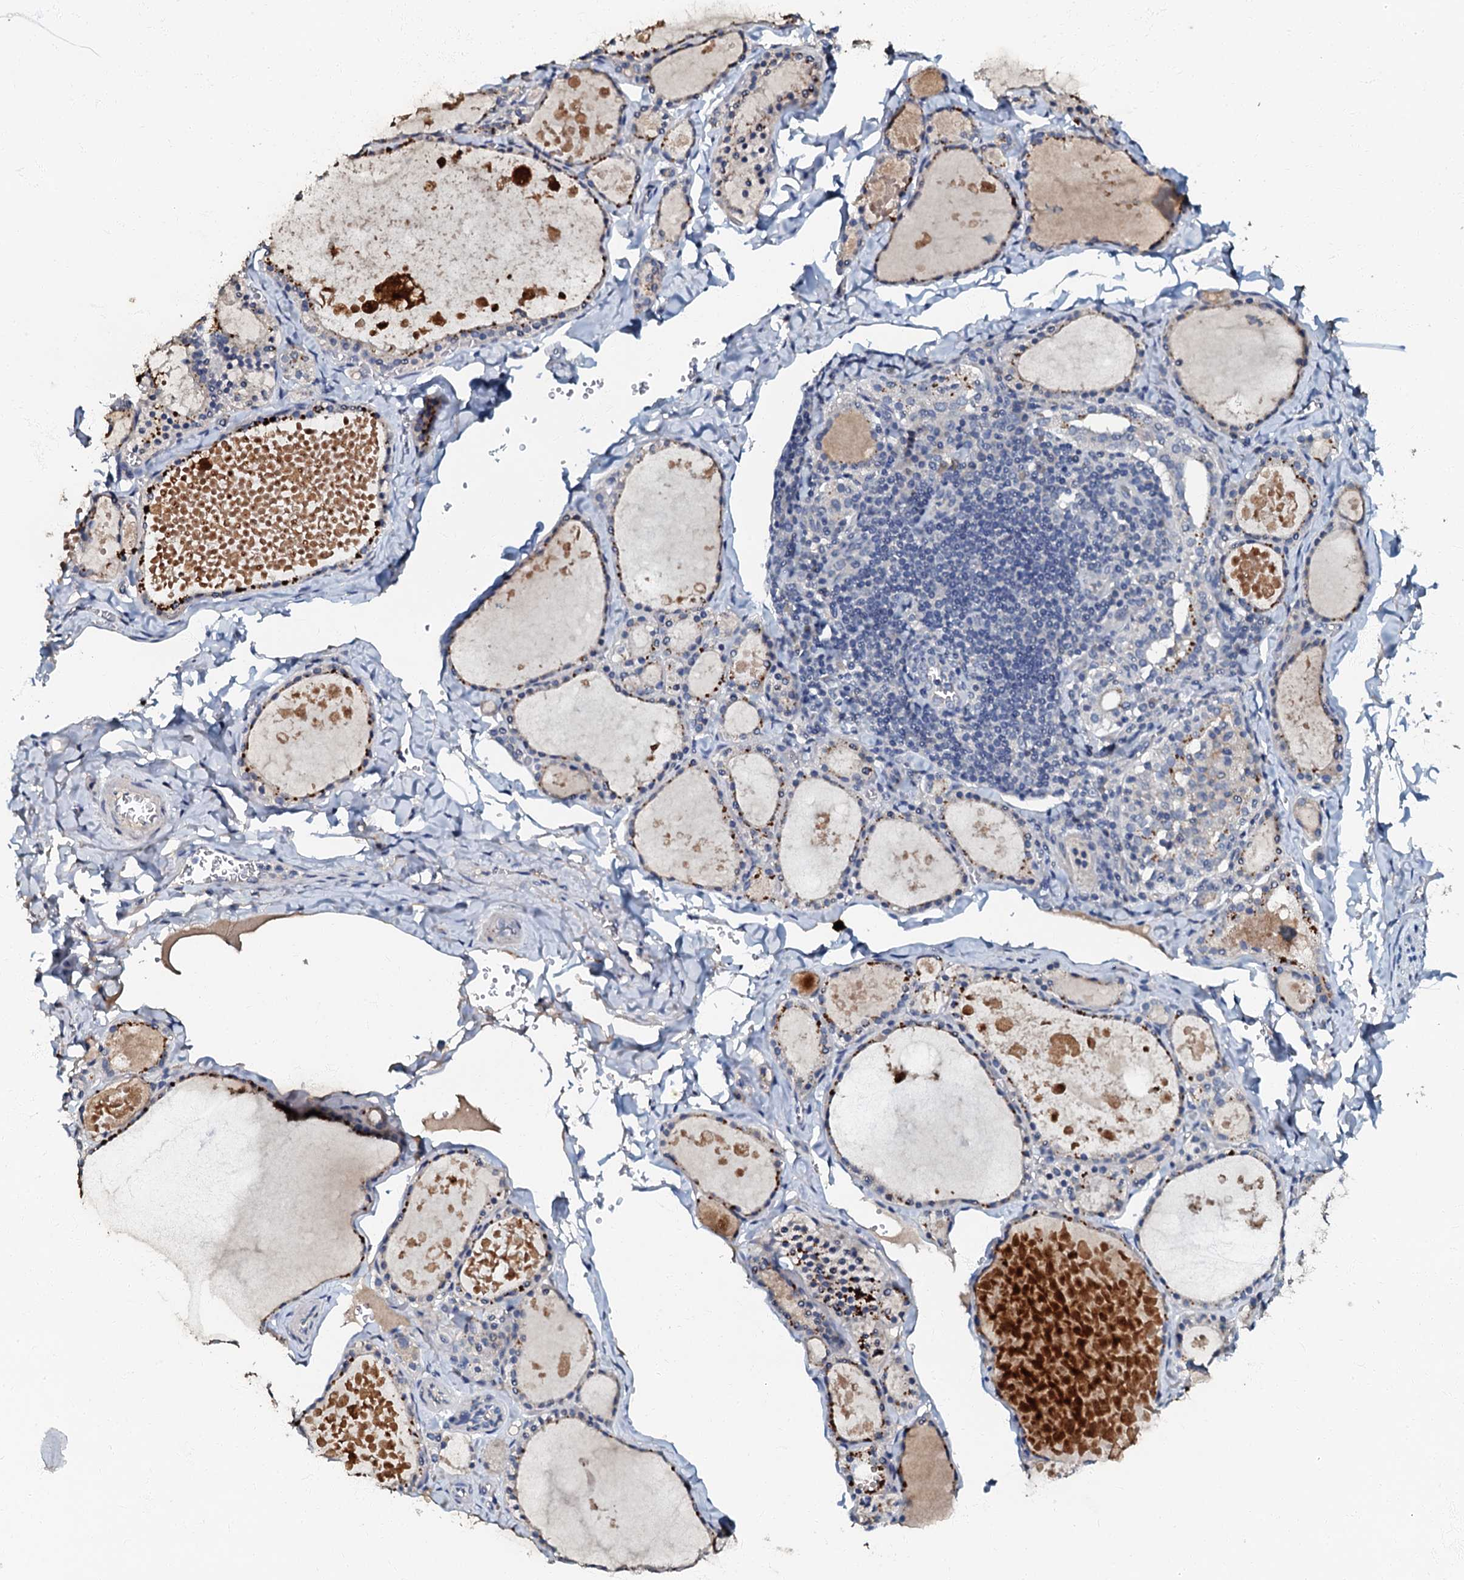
{"staining": {"intensity": "weak", "quantity": "<25%", "location": "cytoplasmic/membranous"}, "tissue": "thyroid gland", "cell_type": "Glandular cells", "image_type": "normal", "snomed": [{"axis": "morphology", "description": "Normal tissue, NOS"}, {"axis": "topography", "description": "Thyroid gland"}], "caption": "The IHC histopathology image has no significant staining in glandular cells of thyroid gland.", "gene": "OLAH", "patient": {"sex": "male", "age": 56}}